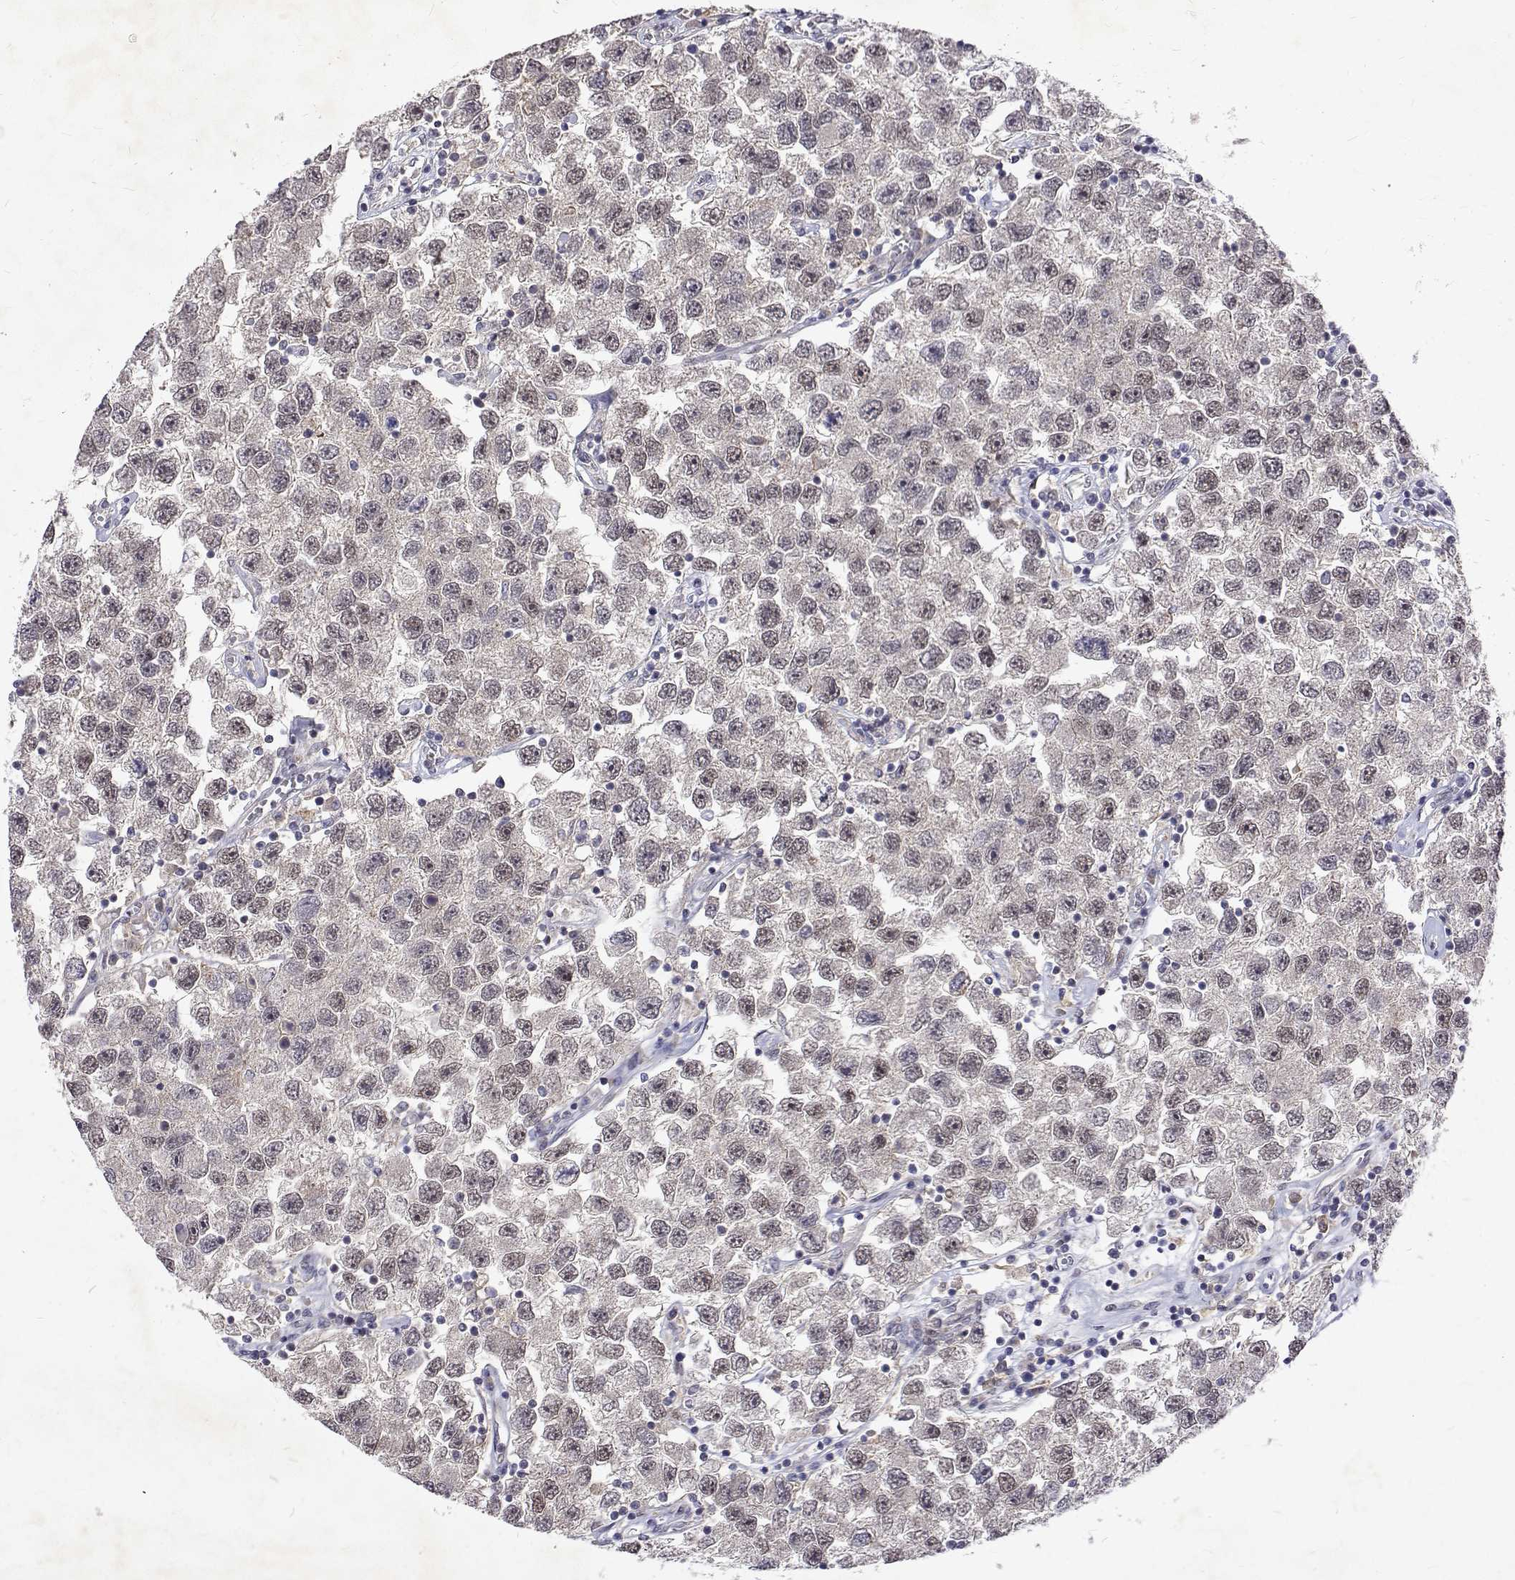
{"staining": {"intensity": "negative", "quantity": "none", "location": "none"}, "tissue": "testis cancer", "cell_type": "Tumor cells", "image_type": "cancer", "snomed": [{"axis": "morphology", "description": "Seminoma, NOS"}, {"axis": "topography", "description": "Testis"}], "caption": "IHC of human testis cancer shows no positivity in tumor cells.", "gene": "ALKBH8", "patient": {"sex": "male", "age": 26}}